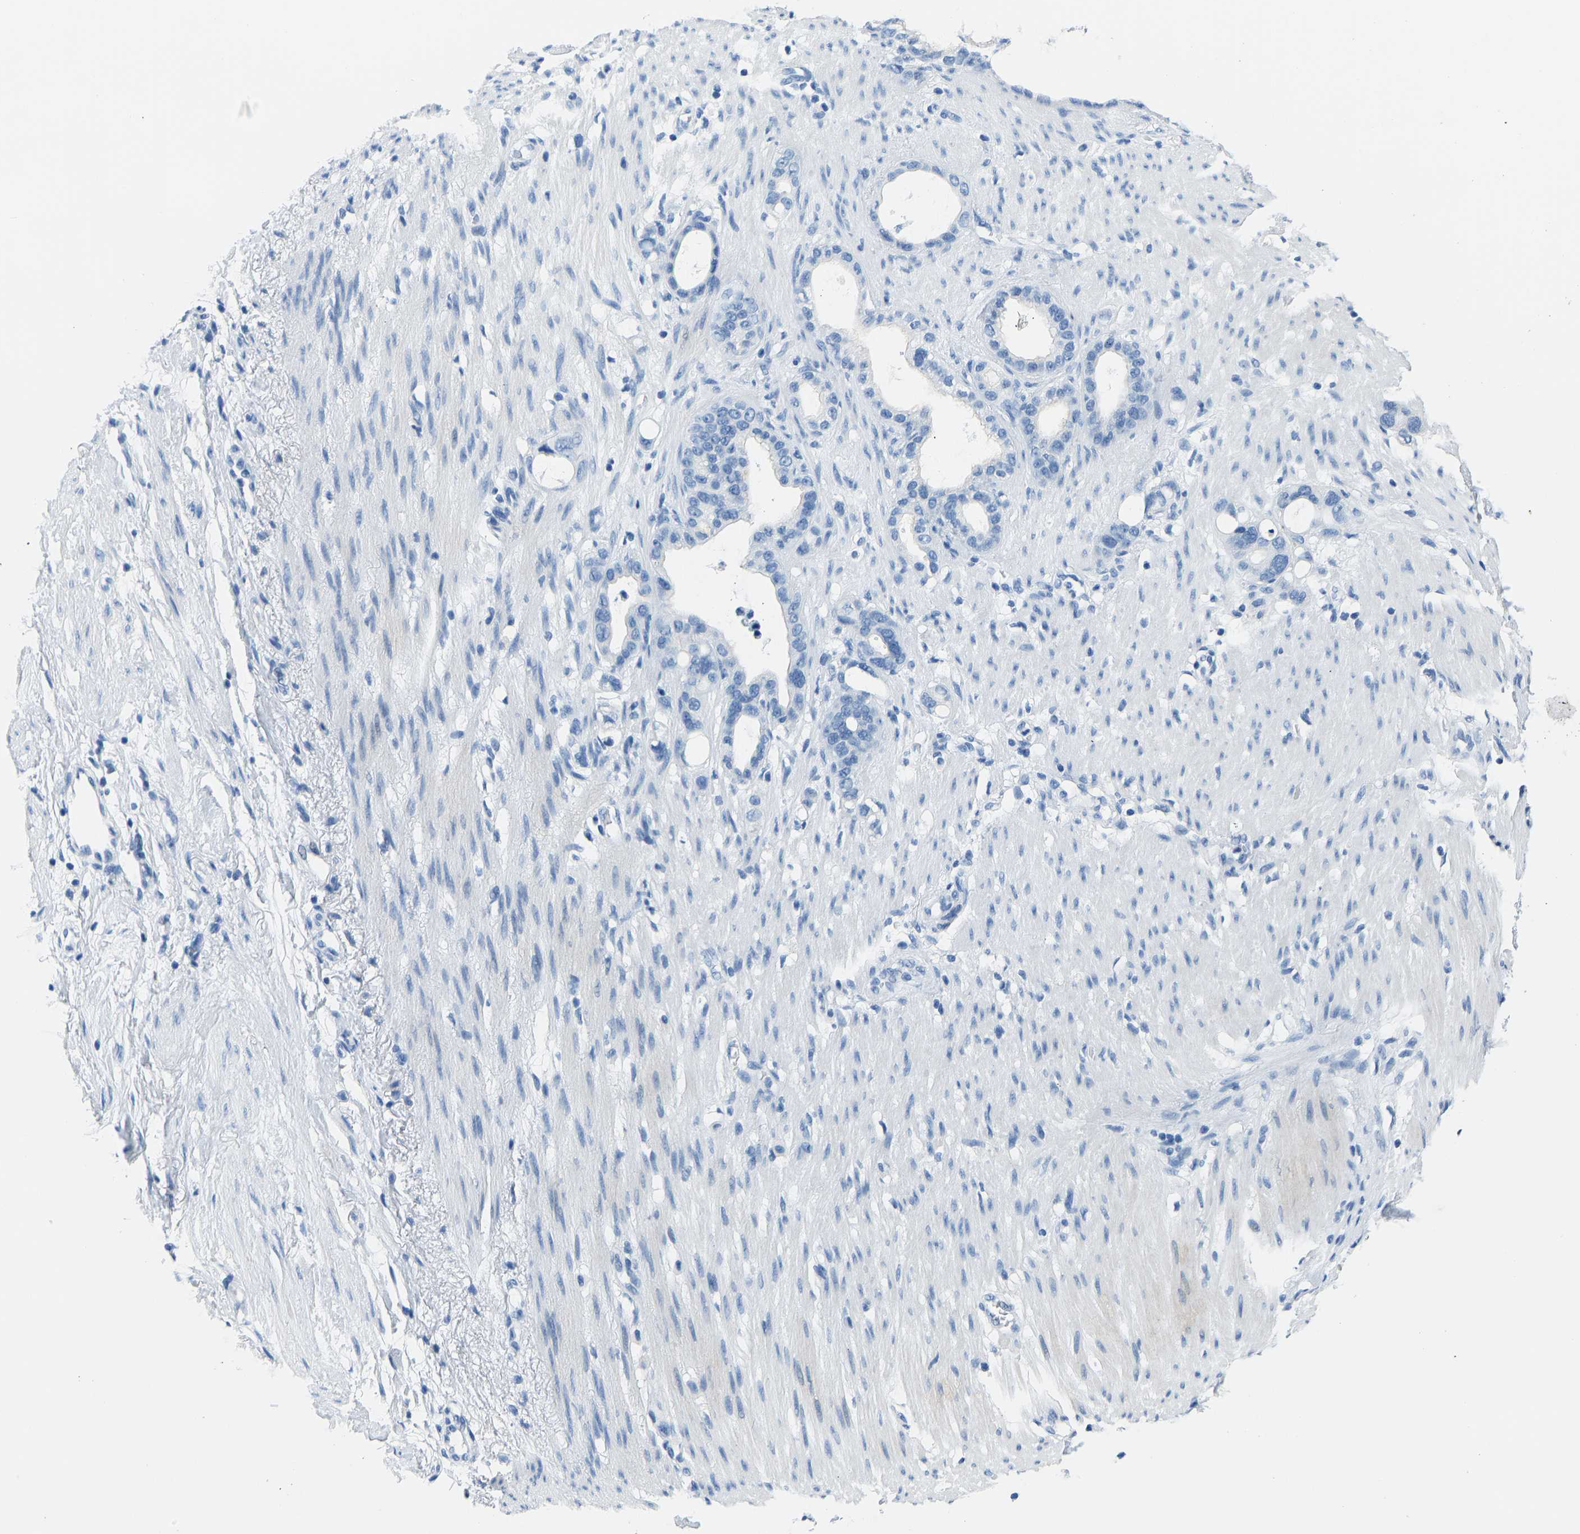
{"staining": {"intensity": "negative", "quantity": "none", "location": "none"}, "tissue": "stomach cancer", "cell_type": "Tumor cells", "image_type": "cancer", "snomed": [{"axis": "morphology", "description": "Adenocarcinoma, NOS"}, {"axis": "topography", "description": "Stomach"}], "caption": "Immunohistochemical staining of human stomach adenocarcinoma shows no significant positivity in tumor cells.", "gene": "SERPINB3", "patient": {"sex": "female", "age": 75}}